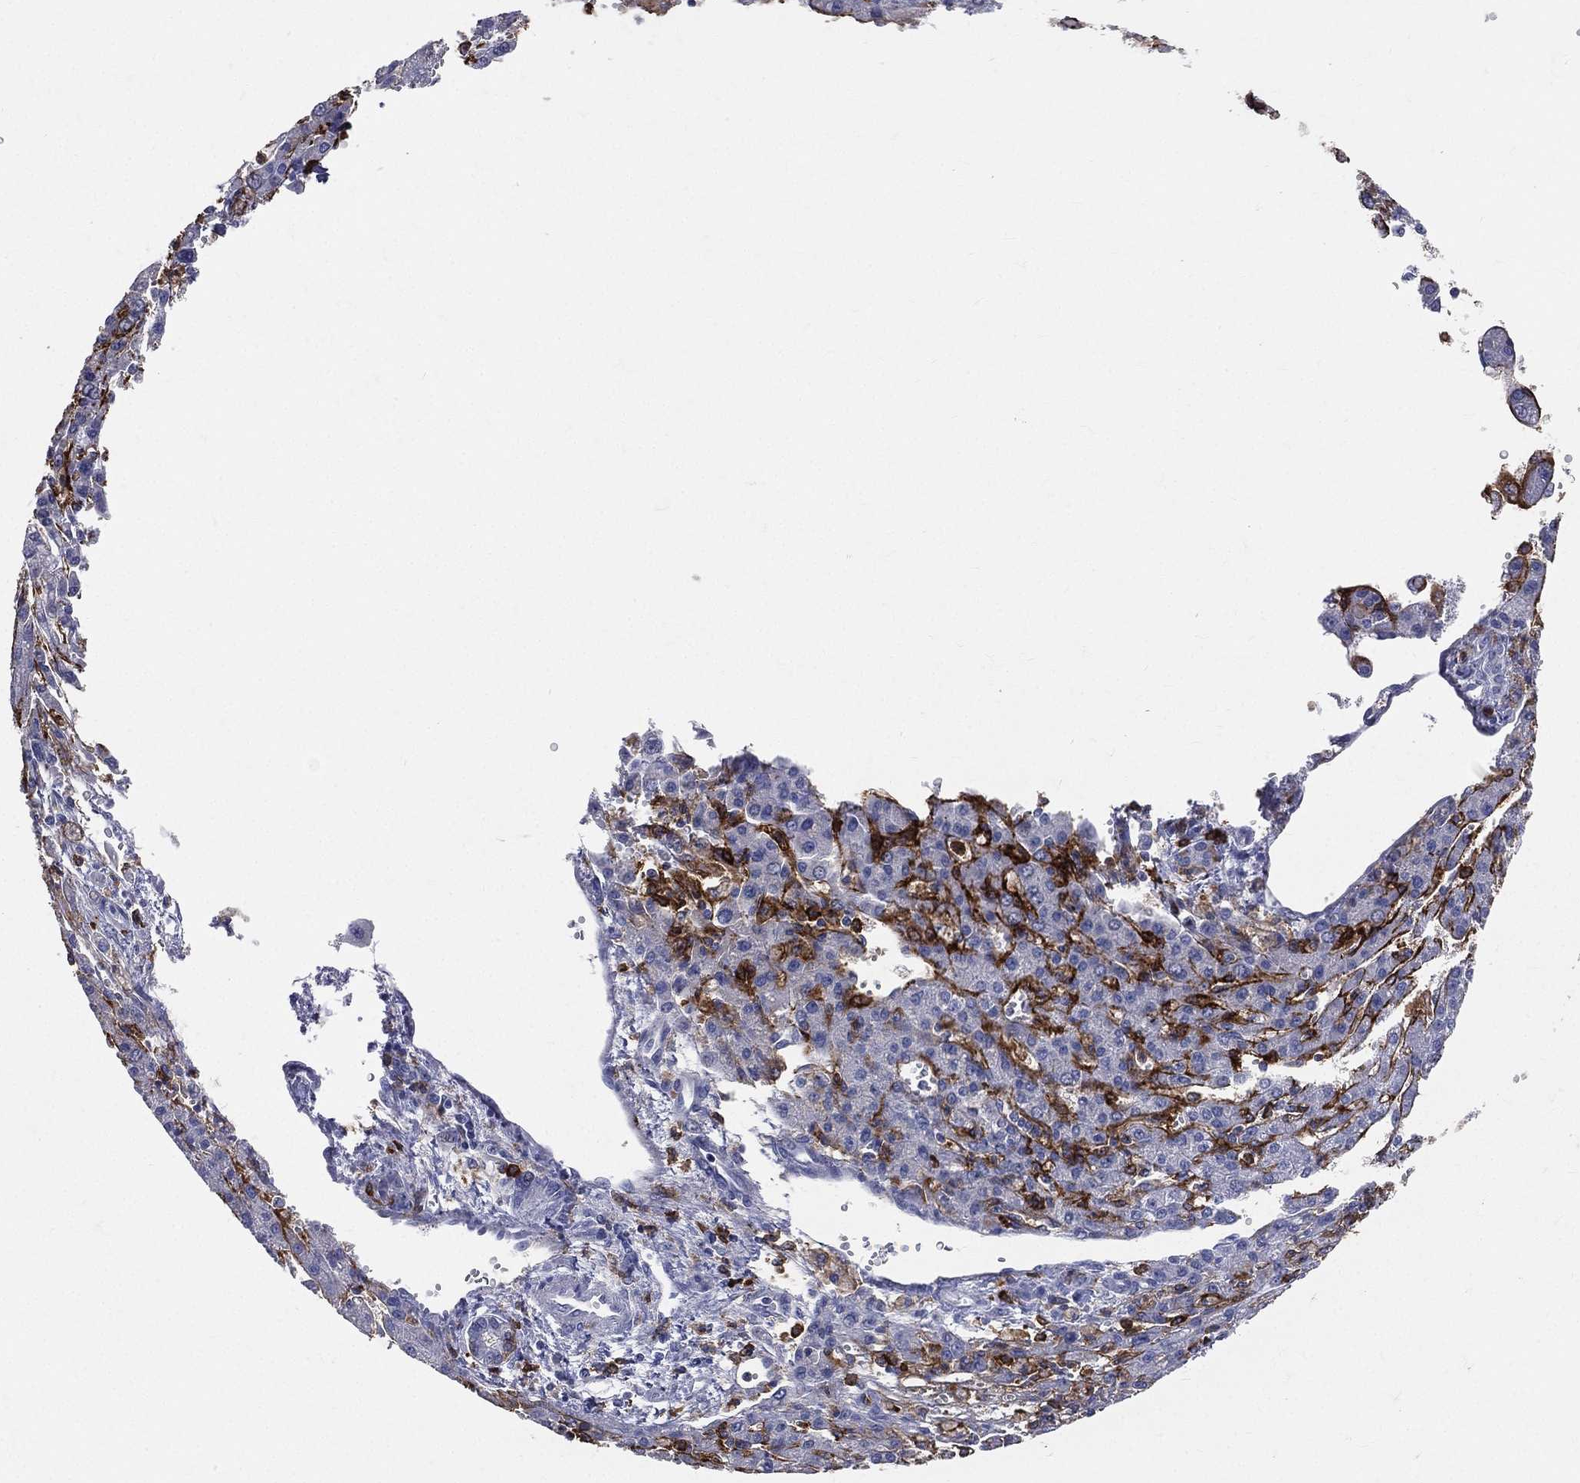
{"staining": {"intensity": "negative", "quantity": "none", "location": "none"}, "tissue": "liver cancer", "cell_type": "Tumor cells", "image_type": "cancer", "snomed": [{"axis": "morphology", "description": "Carcinoma, Hepatocellular, NOS"}, {"axis": "topography", "description": "Liver"}], "caption": "Histopathology image shows no significant protein staining in tumor cells of liver cancer (hepatocellular carcinoma).", "gene": "CD33", "patient": {"sex": "female", "age": 70}}